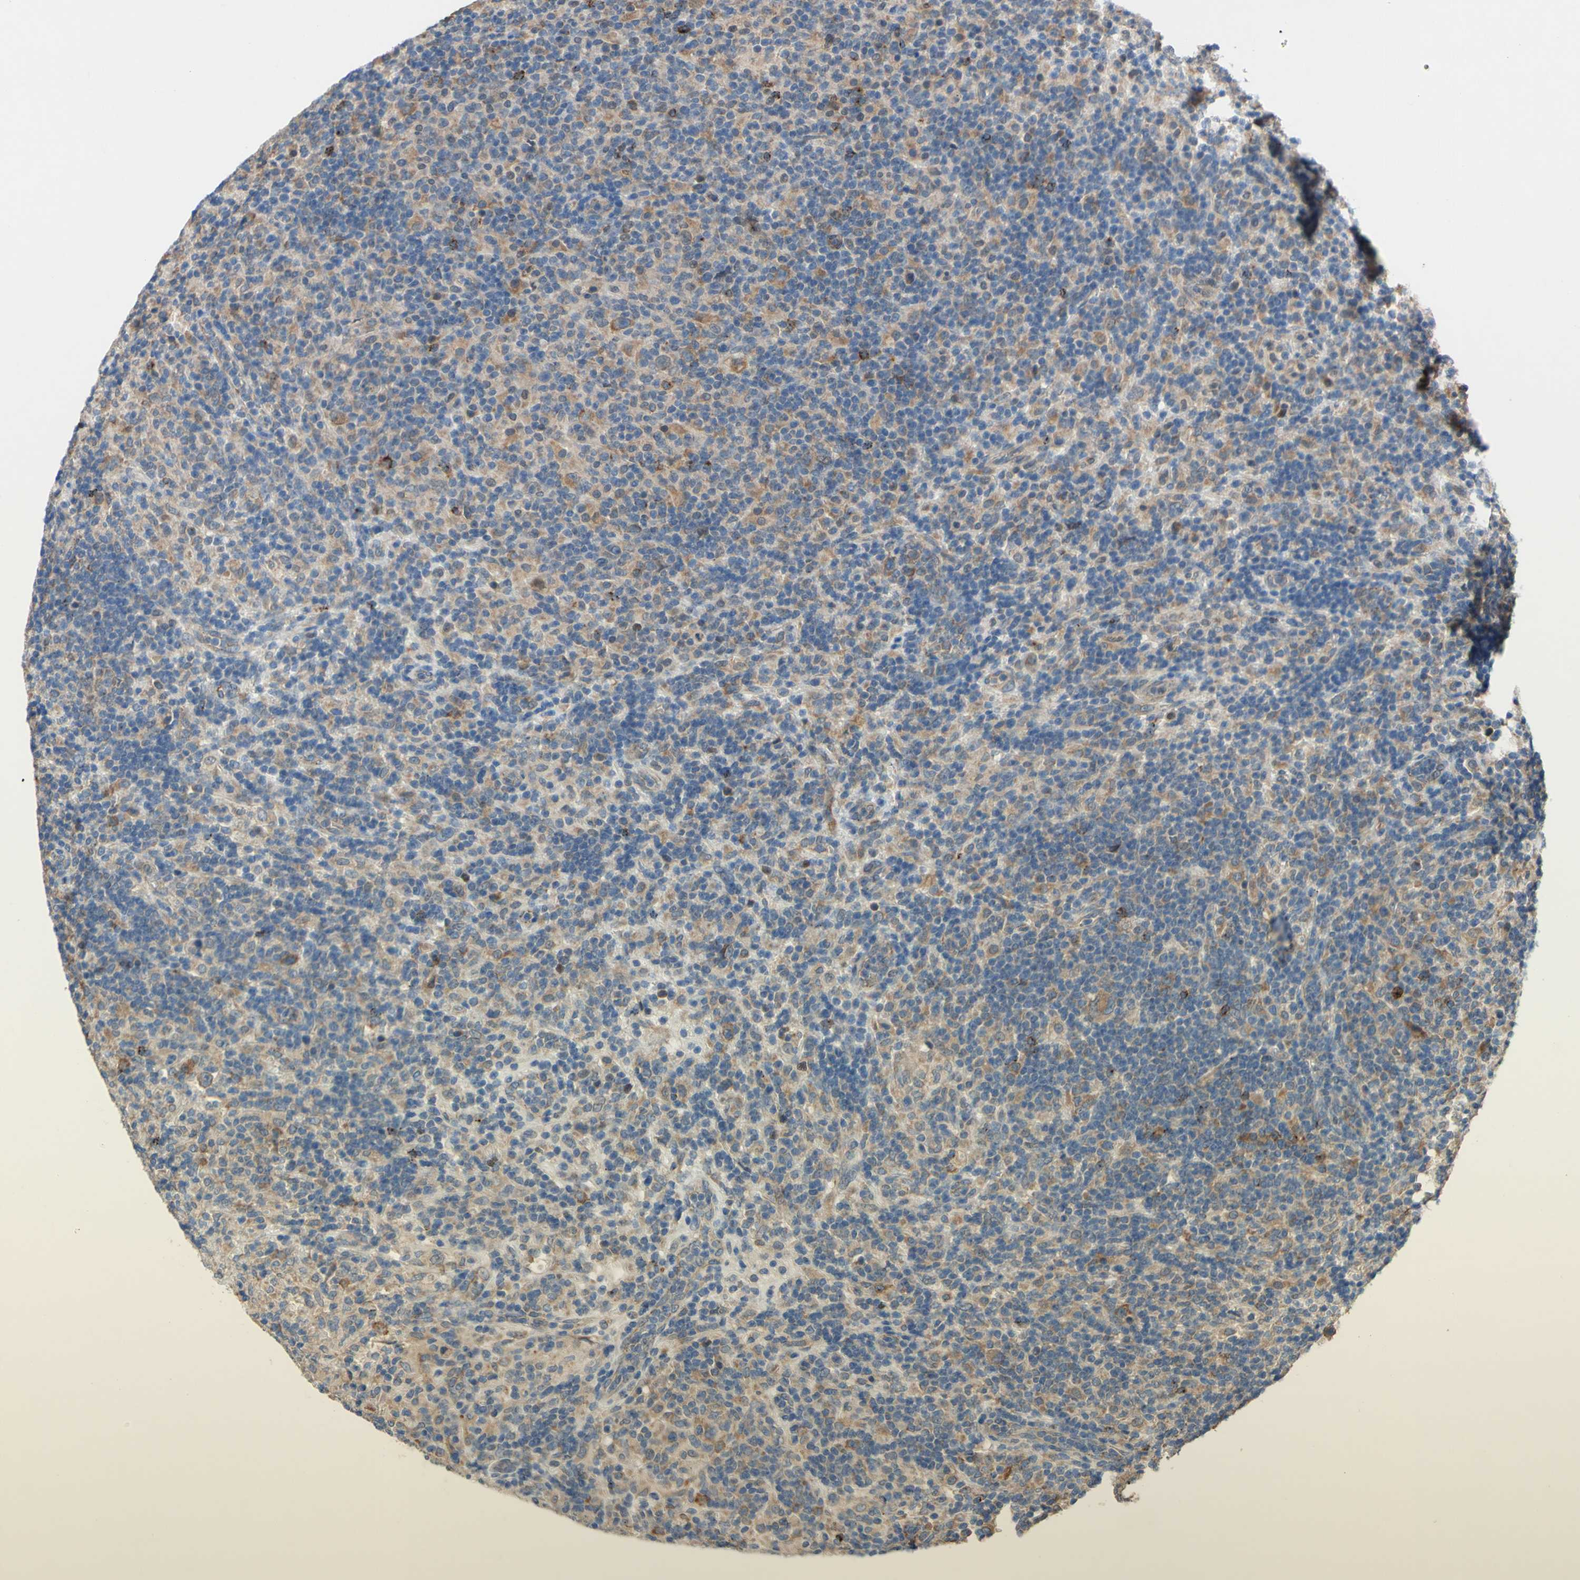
{"staining": {"intensity": "moderate", "quantity": ">75%", "location": "cytoplasmic/membranous,nuclear"}, "tissue": "lymphoma", "cell_type": "Tumor cells", "image_type": "cancer", "snomed": [{"axis": "morphology", "description": "Hodgkin's disease, NOS"}, {"axis": "topography", "description": "Lymph node"}], "caption": "This photomicrograph shows Hodgkin's disease stained with IHC to label a protein in brown. The cytoplasmic/membranous and nuclear of tumor cells show moderate positivity for the protein. Nuclei are counter-stained blue.", "gene": "PDGFB", "patient": {"sex": "male", "age": 70}}